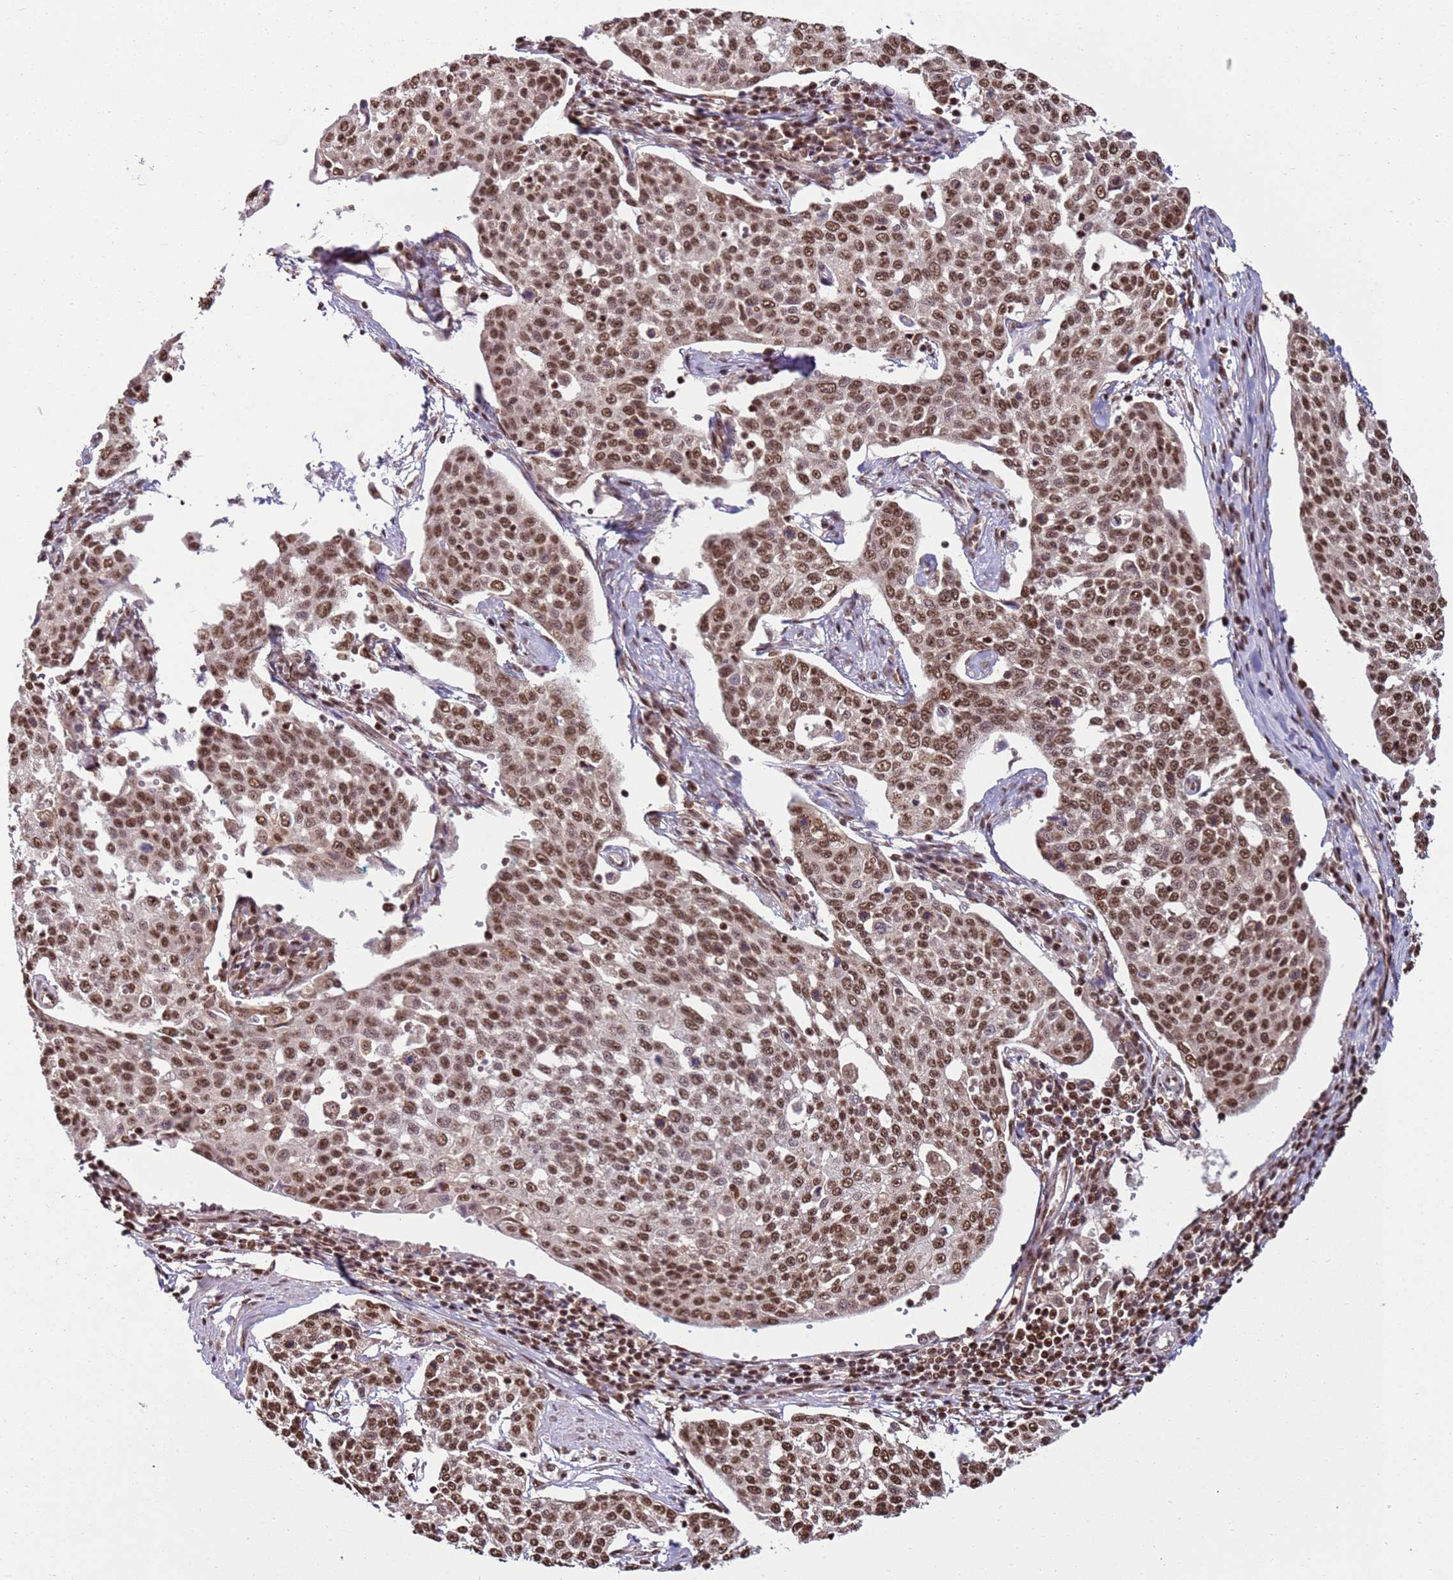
{"staining": {"intensity": "moderate", "quantity": ">75%", "location": "nuclear"}, "tissue": "cervical cancer", "cell_type": "Tumor cells", "image_type": "cancer", "snomed": [{"axis": "morphology", "description": "Squamous cell carcinoma, NOS"}, {"axis": "topography", "description": "Cervix"}], "caption": "High-magnification brightfield microscopy of cervical squamous cell carcinoma stained with DAB (brown) and counterstained with hematoxylin (blue). tumor cells exhibit moderate nuclear expression is appreciated in approximately>75% of cells.", "gene": "ZBTB12", "patient": {"sex": "female", "age": 34}}